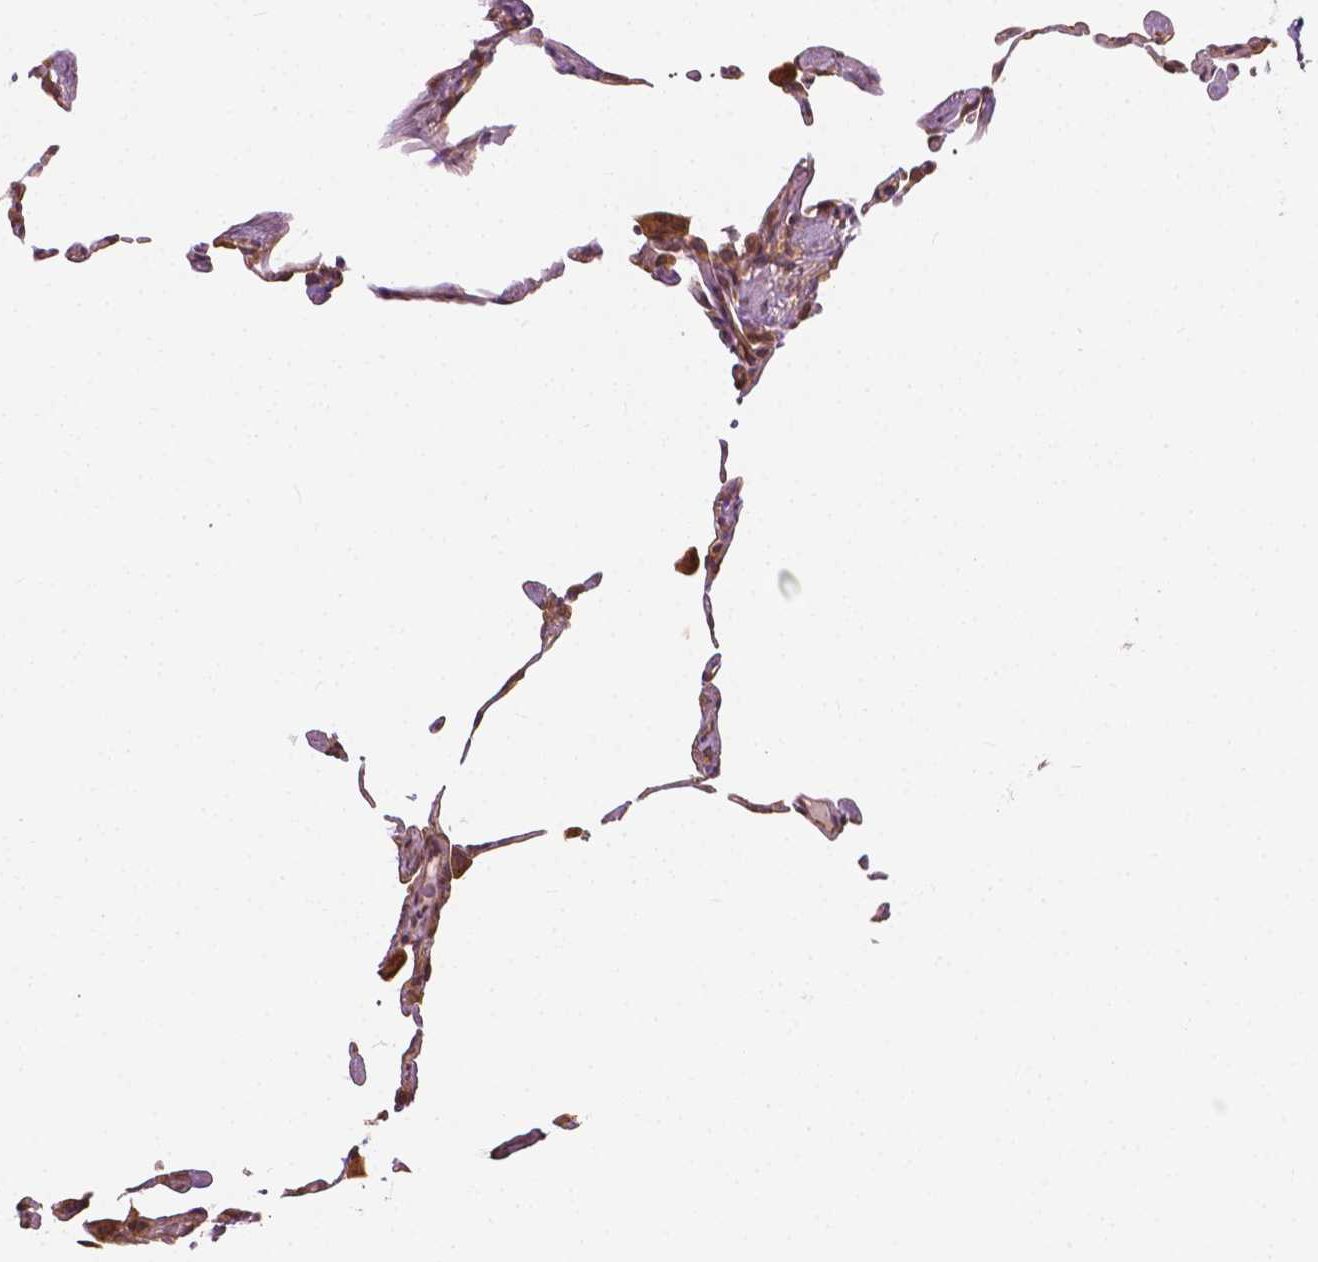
{"staining": {"intensity": "weak", "quantity": "<25%", "location": "cytoplasmic/membranous"}, "tissue": "lung", "cell_type": "Alveolar cells", "image_type": "normal", "snomed": [{"axis": "morphology", "description": "Normal tissue, NOS"}, {"axis": "topography", "description": "Lung"}], "caption": "Lung was stained to show a protein in brown. There is no significant positivity in alveolar cells. The staining was performed using DAB to visualize the protein expression in brown, while the nuclei were stained in blue with hematoxylin (Magnification: 20x).", "gene": "G3BP1", "patient": {"sex": "female", "age": 57}}